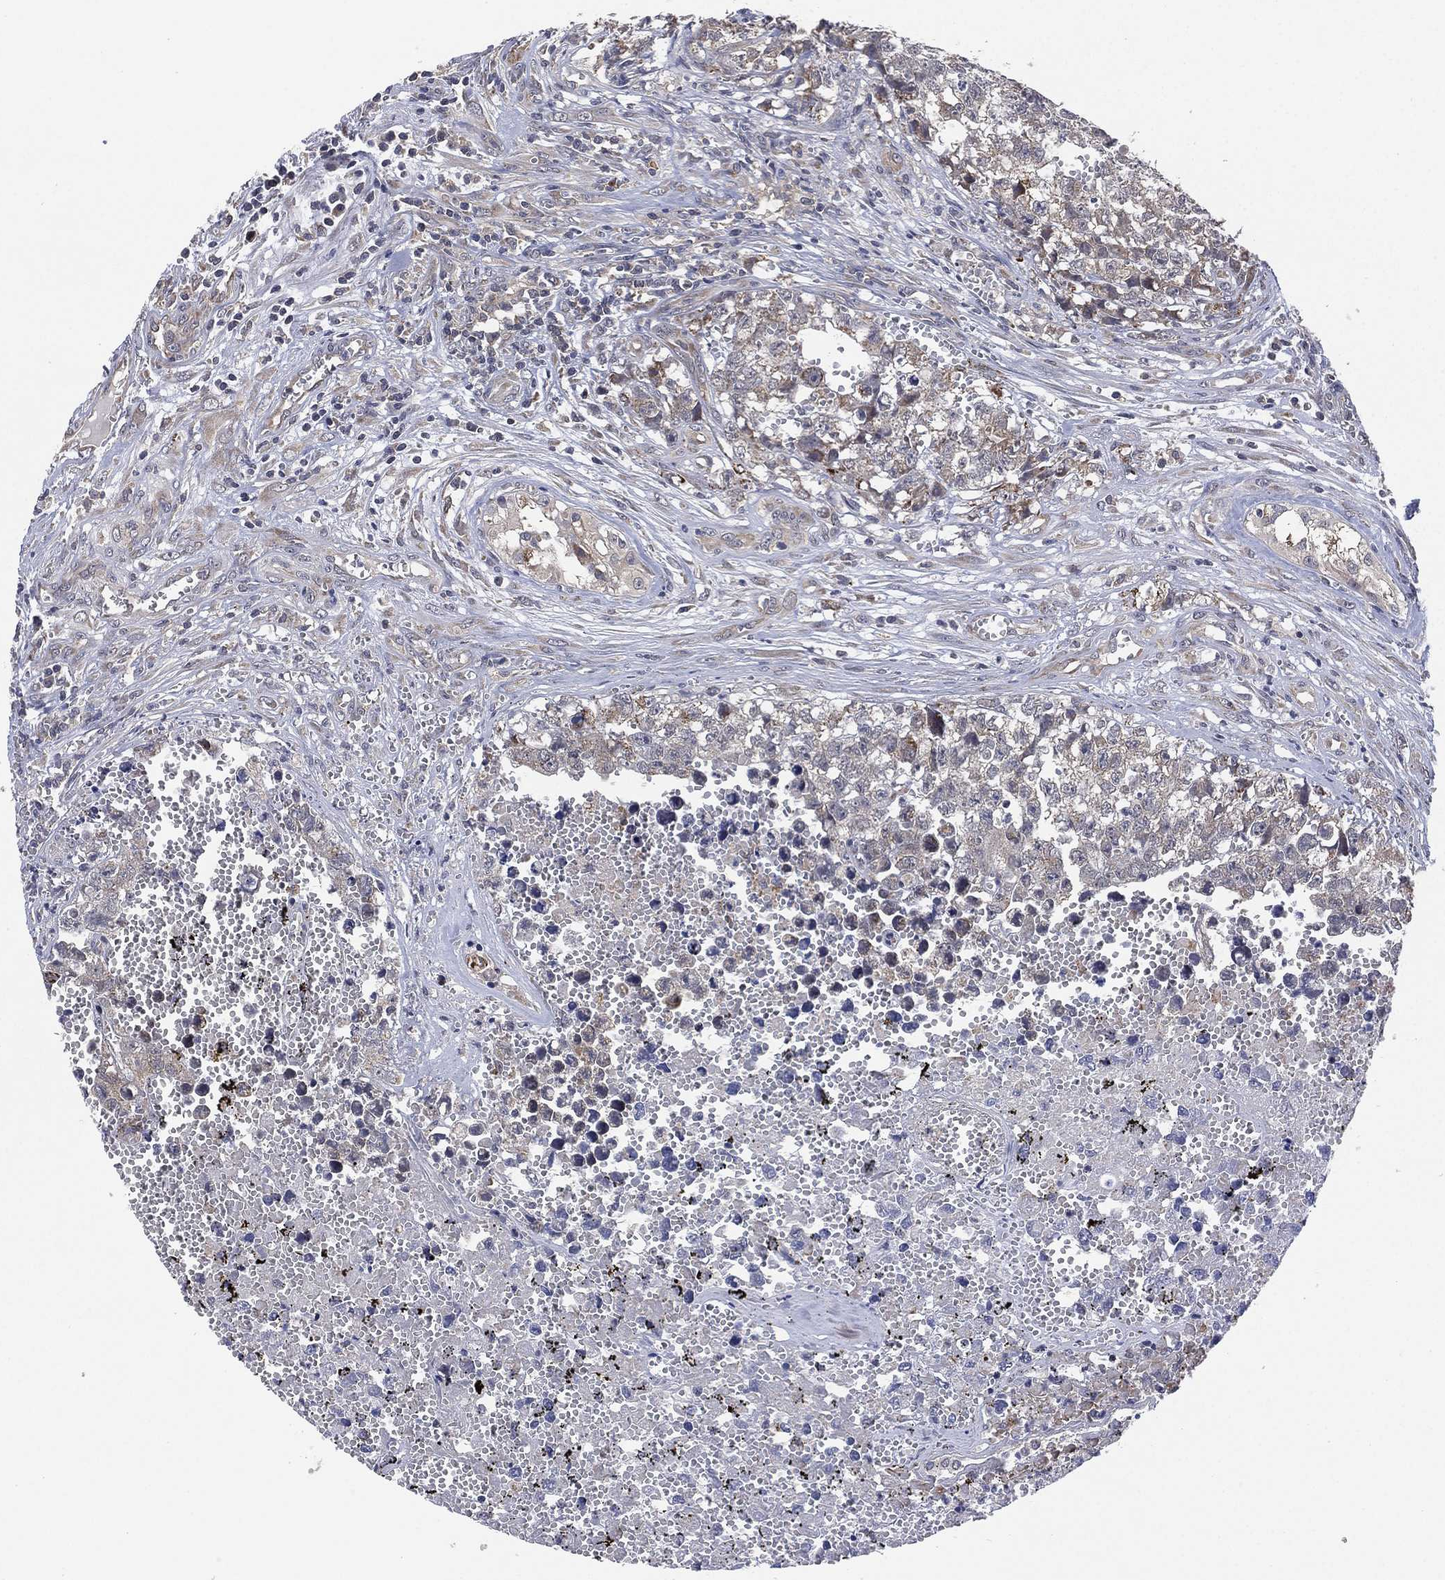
{"staining": {"intensity": "negative", "quantity": "none", "location": "none"}, "tissue": "testis cancer", "cell_type": "Tumor cells", "image_type": "cancer", "snomed": [{"axis": "morphology", "description": "Seminoma, NOS"}, {"axis": "morphology", "description": "Carcinoma, Embryonal, NOS"}, {"axis": "topography", "description": "Testis"}], "caption": "A photomicrograph of testis cancer stained for a protein demonstrates no brown staining in tumor cells. The staining was performed using DAB (3,3'-diaminobenzidine) to visualize the protein expression in brown, while the nuclei were stained in blue with hematoxylin (Magnification: 20x).", "gene": "SELENOO", "patient": {"sex": "male", "age": 22}}